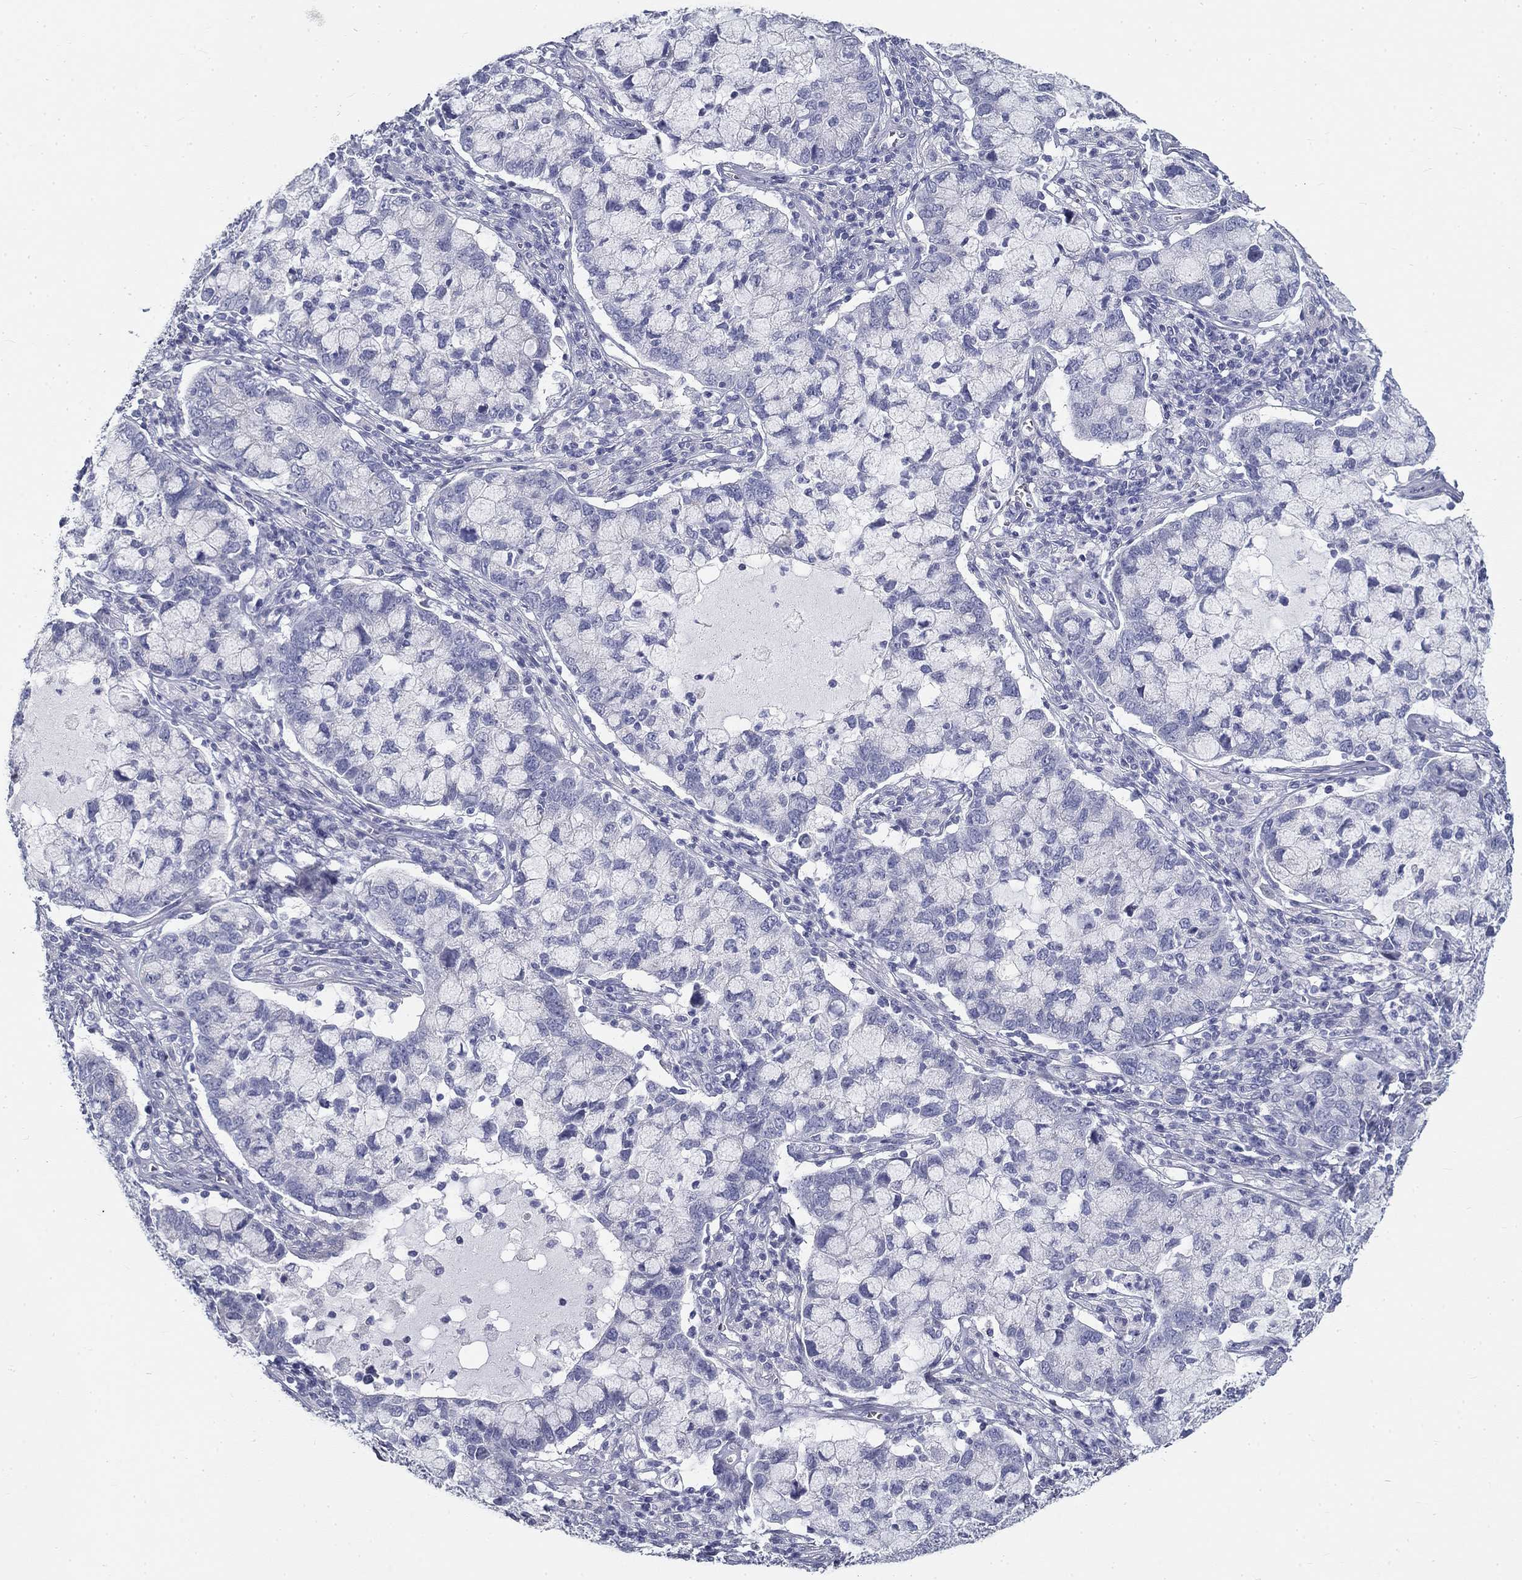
{"staining": {"intensity": "negative", "quantity": "none", "location": "none"}, "tissue": "cervical cancer", "cell_type": "Tumor cells", "image_type": "cancer", "snomed": [{"axis": "morphology", "description": "Adenocarcinoma, NOS"}, {"axis": "topography", "description": "Cervix"}], "caption": "IHC image of human adenocarcinoma (cervical) stained for a protein (brown), which demonstrates no positivity in tumor cells. (Stains: DAB IHC with hematoxylin counter stain, Microscopy: brightfield microscopy at high magnification).", "gene": "GALNTL5", "patient": {"sex": "female", "age": 40}}